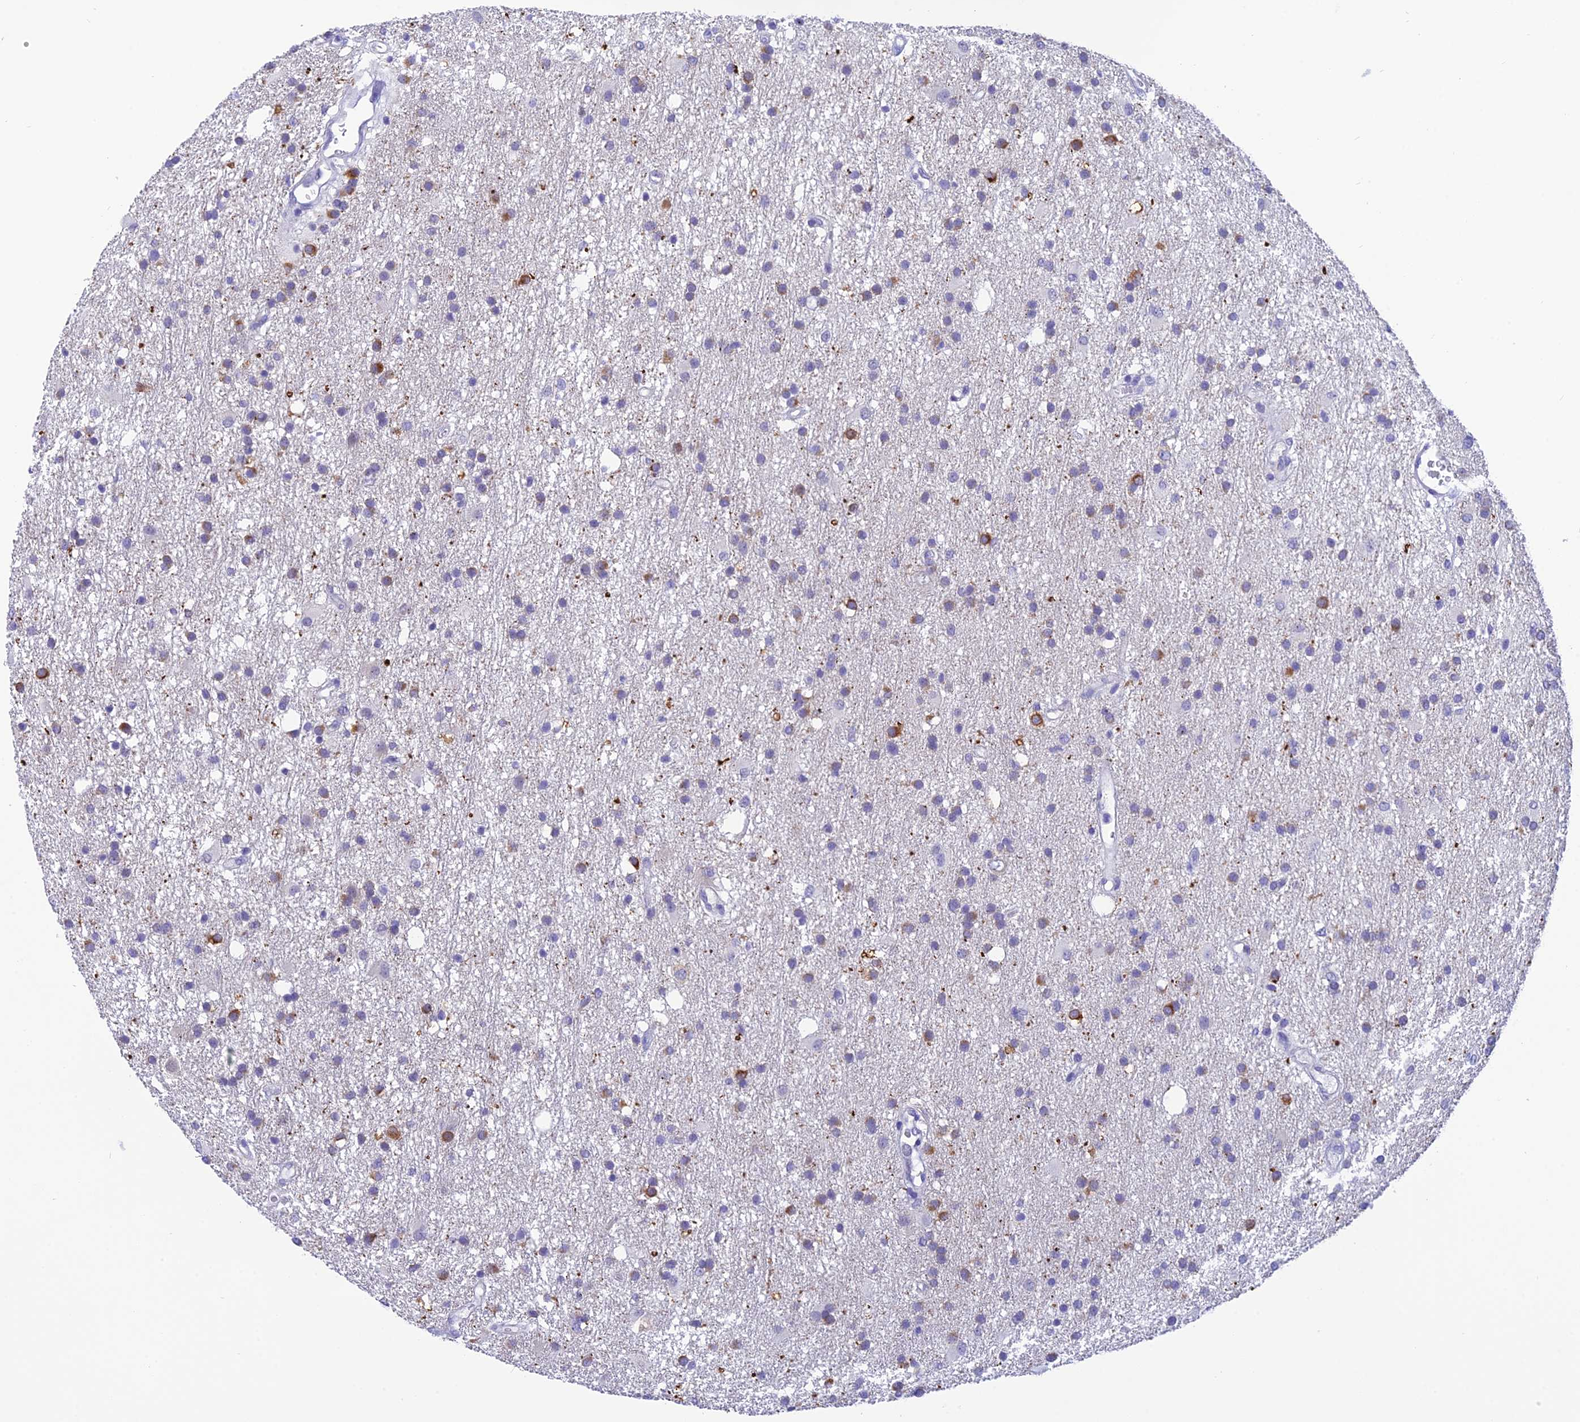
{"staining": {"intensity": "moderate", "quantity": "<25%", "location": "cytoplasmic/membranous"}, "tissue": "glioma", "cell_type": "Tumor cells", "image_type": "cancer", "snomed": [{"axis": "morphology", "description": "Glioma, malignant, High grade"}, {"axis": "topography", "description": "Brain"}], "caption": "An immunohistochemistry (IHC) histopathology image of neoplastic tissue is shown. Protein staining in brown shows moderate cytoplasmic/membranous positivity in glioma within tumor cells.", "gene": "KDELR3", "patient": {"sex": "male", "age": 77}}